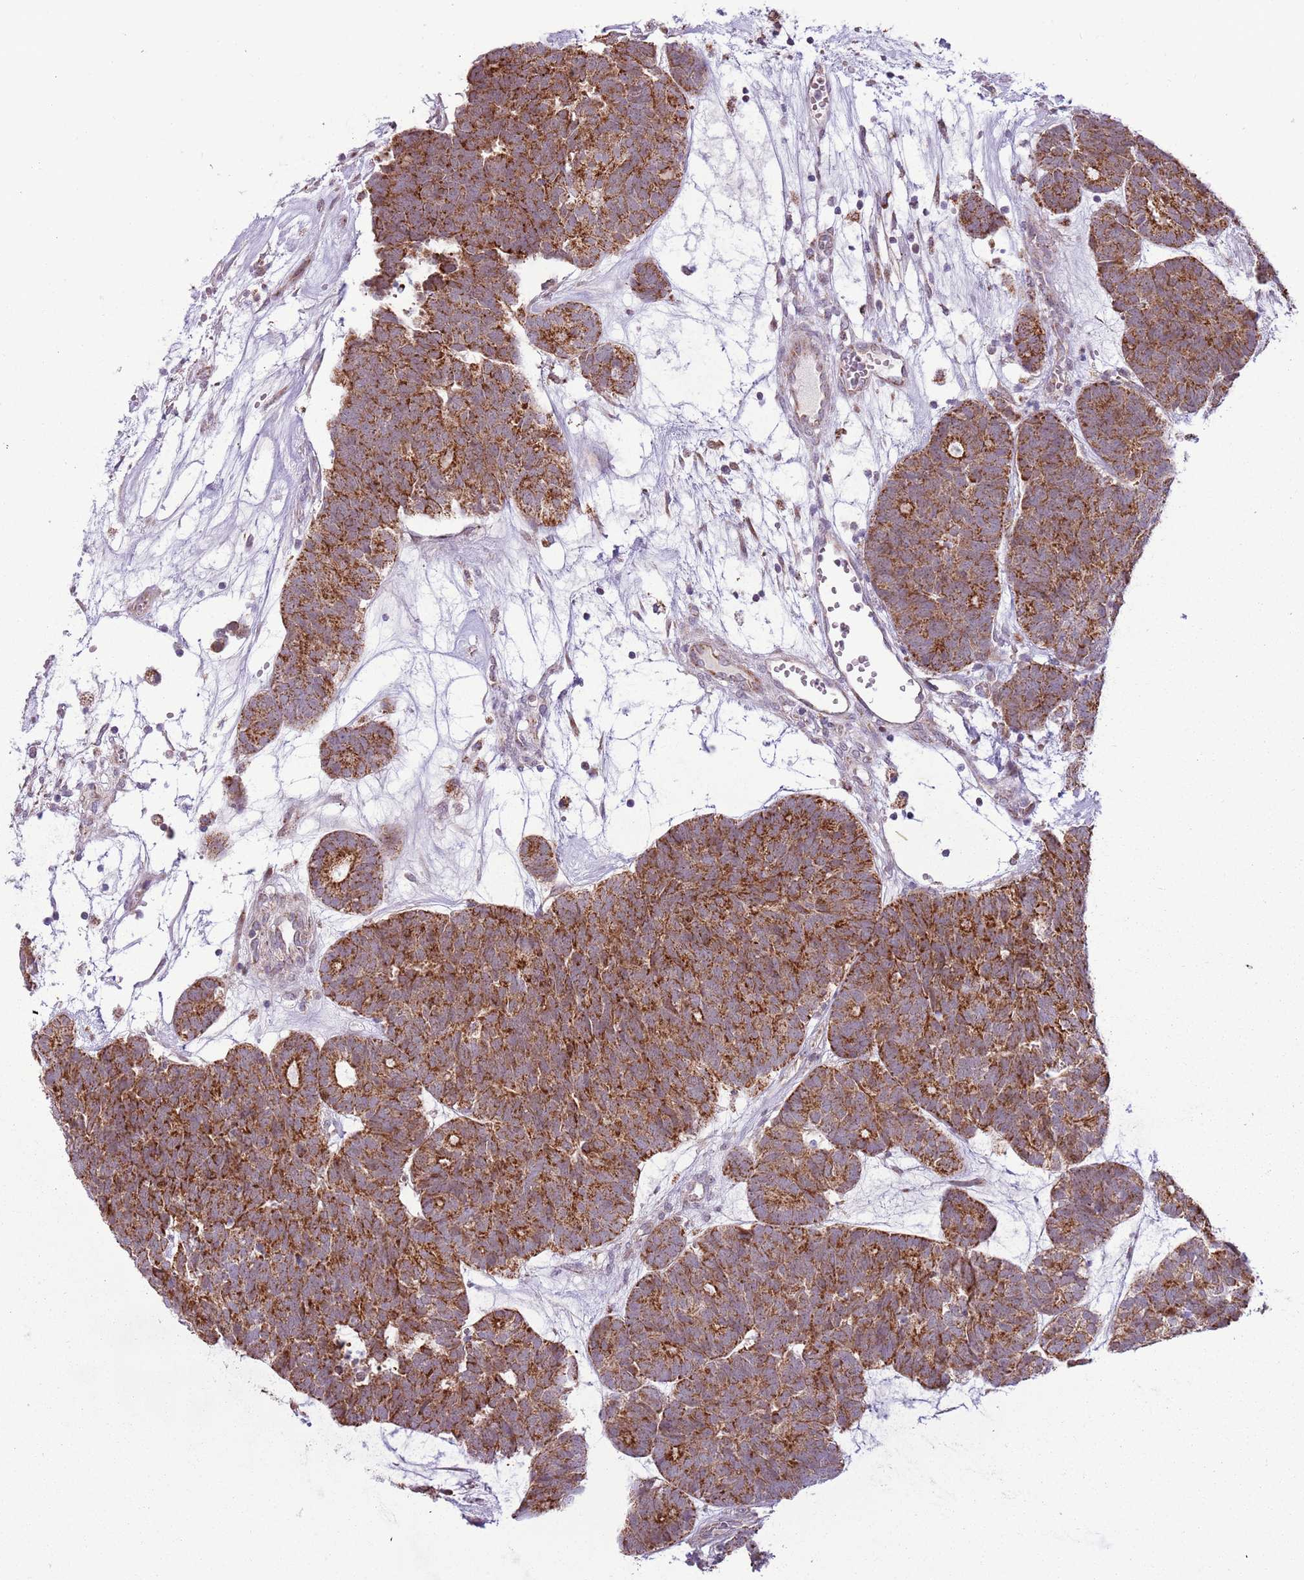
{"staining": {"intensity": "moderate", "quantity": ">75%", "location": "cytoplasmic/membranous"}, "tissue": "head and neck cancer", "cell_type": "Tumor cells", "image_type": "cancer", "snomed": [{"axis": "morphology", "description": "Adenocarcinoma, NOS"}, {"axis": "topography", "description": "Head-Neck"}], "caption": "A histopathology image of head and neck cancer stained for a protein reveals moderate cytoplasmic/membranous brown staining in tumor cells.", "gene": "MLLT11", "patient": {"sex": "female", "age": 81}}